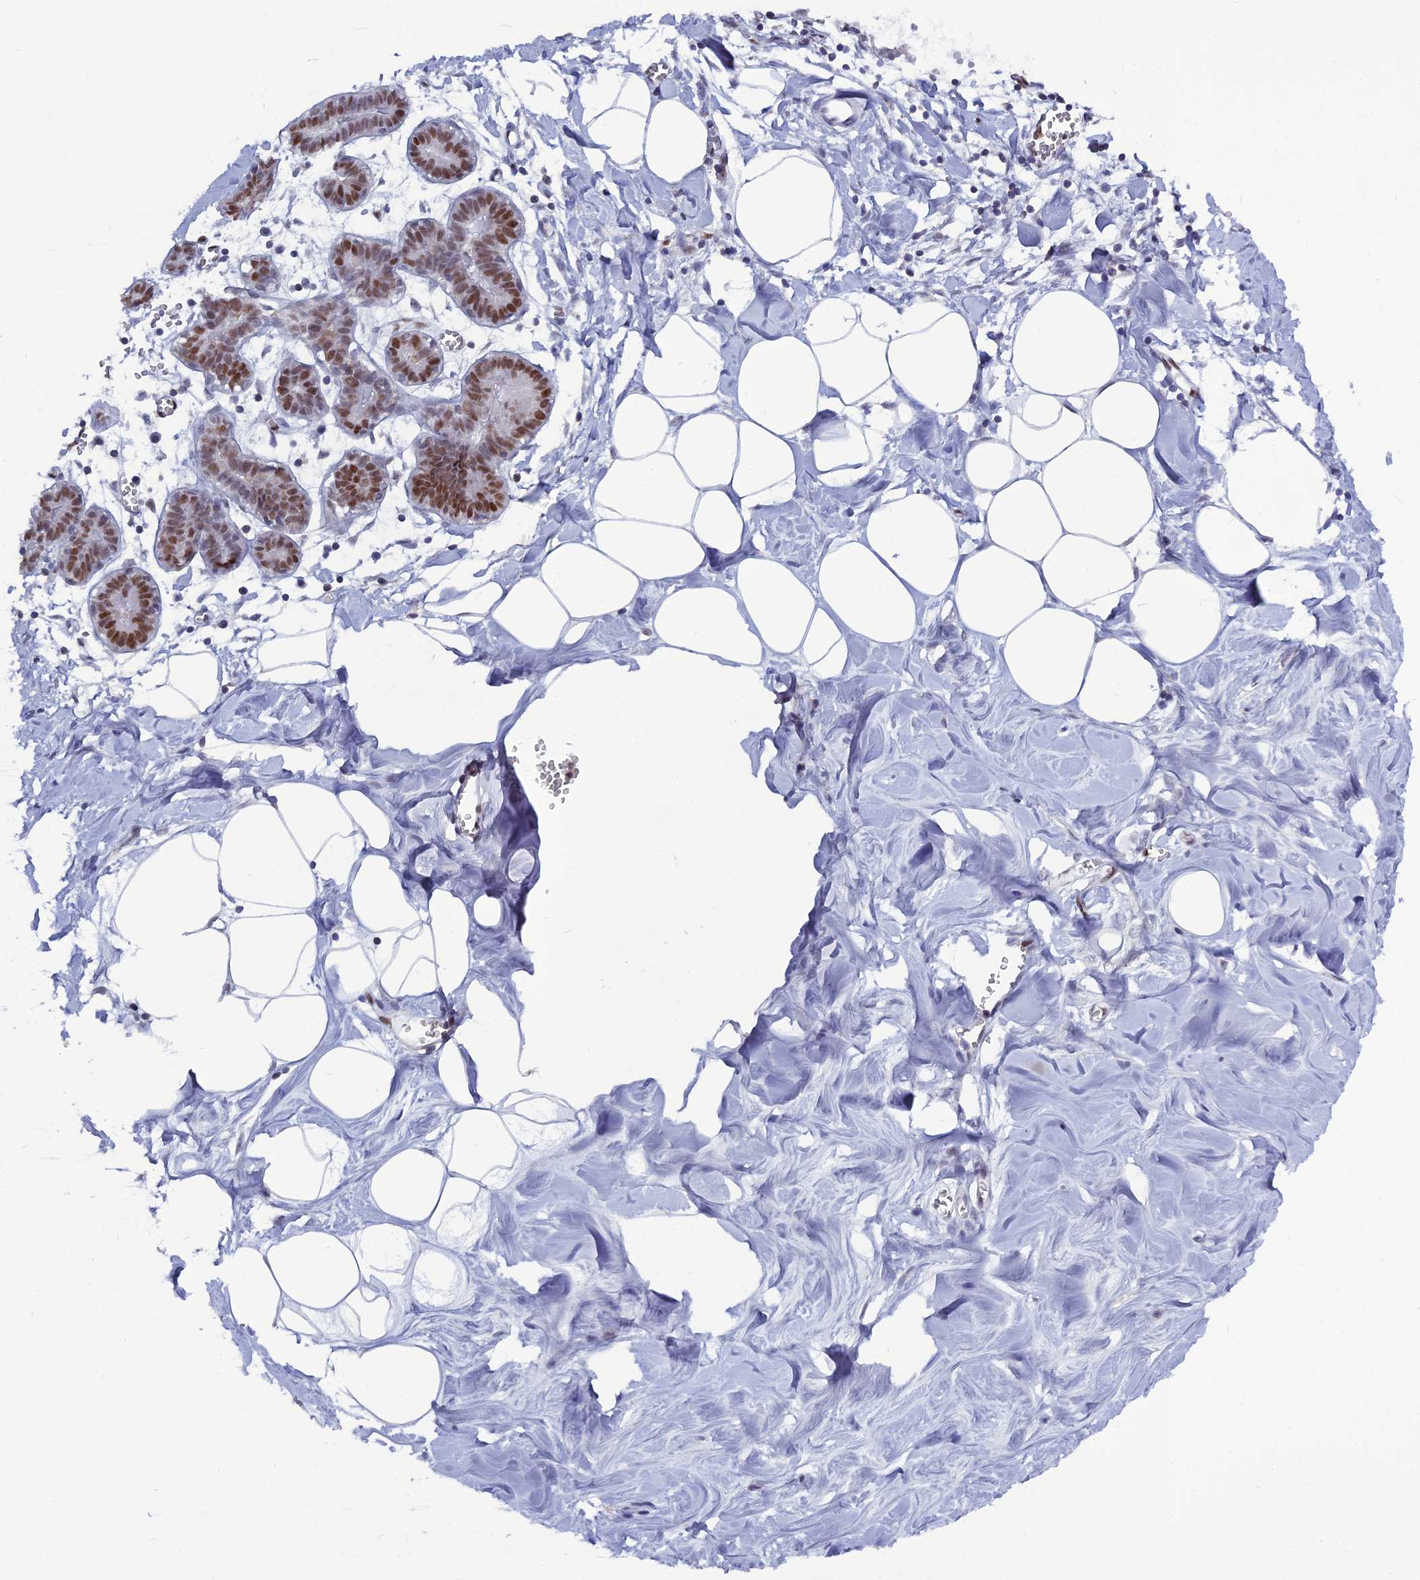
{"staining": {"intensity": "moderate", "quantity": "25%-75%", "location": "nuclear"}, "tissue": "breast", "cell_type": "Adipocytes", "image_type": "normal", "snomed": [{"axis": "morphology", "description": "Normal tissue, NOS"}, {"axis": "topography", "description": "Breast"}], "caption": "Immunohistochemical staining of normal breast exhibits moderate nuclear protein positivity in about 25%-75% of adipocytes. The staining was performed using DAB (3,3'-diaminobenzidine), with brown indicating positive protein expression. Nuclei are stained blue with hematoxylin.", "gene": "NOL4L", "patient": {"sex": "female", "age": 27}}